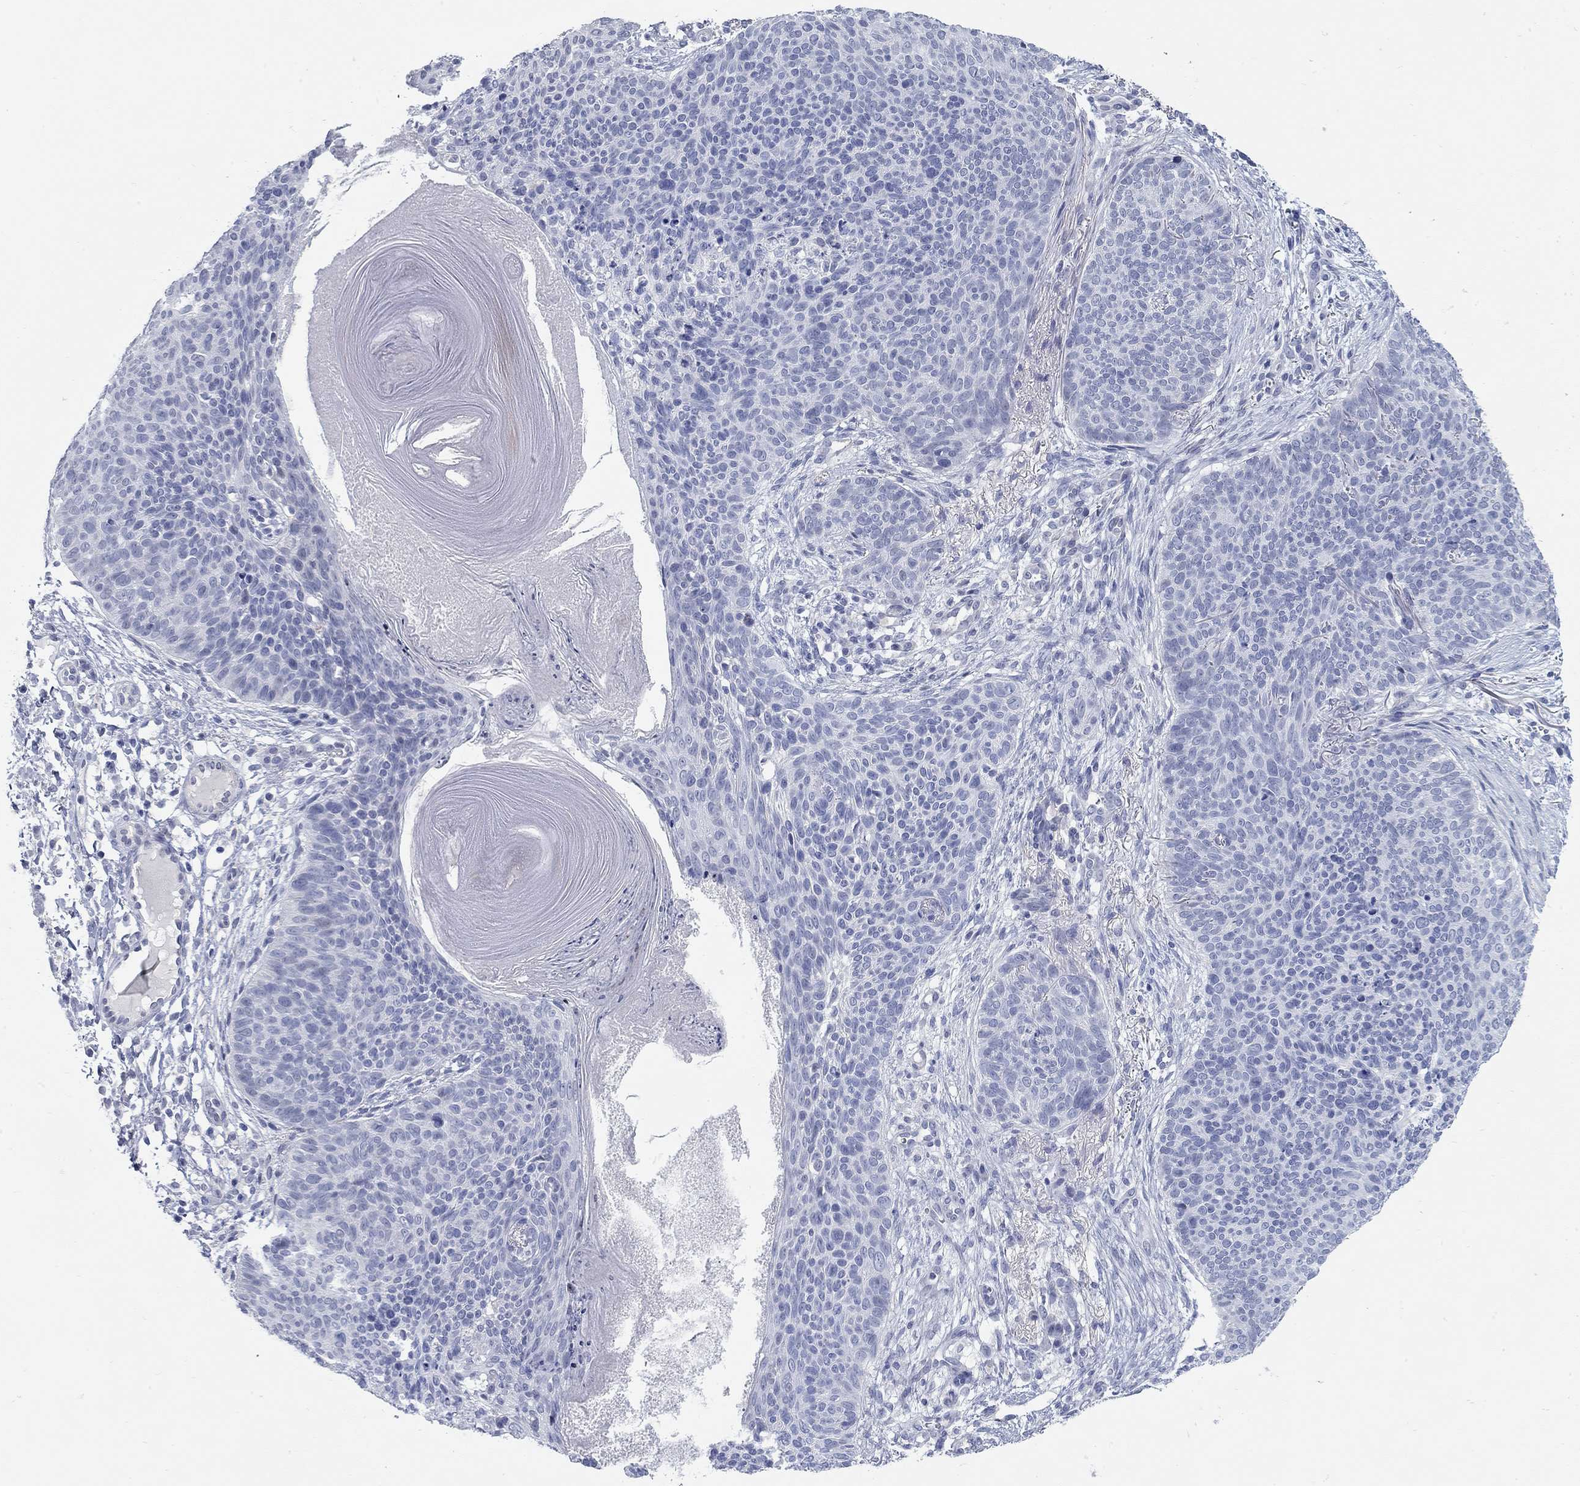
{"staining": {"intensity": "negative", "quantity": "none", "location": "none"}, "tissue": "skin cancer", "cell_type": "Tumor cells", "image_type": "cancer", "snomed": [{"axis": "morphology", "description": "Basal cell carcinoma"}, {"axis": "topography", "description": "Skin"}], "caption": "There is no significant staining in tumor cells of basal cell carcinoma (skin).", "gene": "WASF3", "patient": {"sex": "male", "age": 64}}